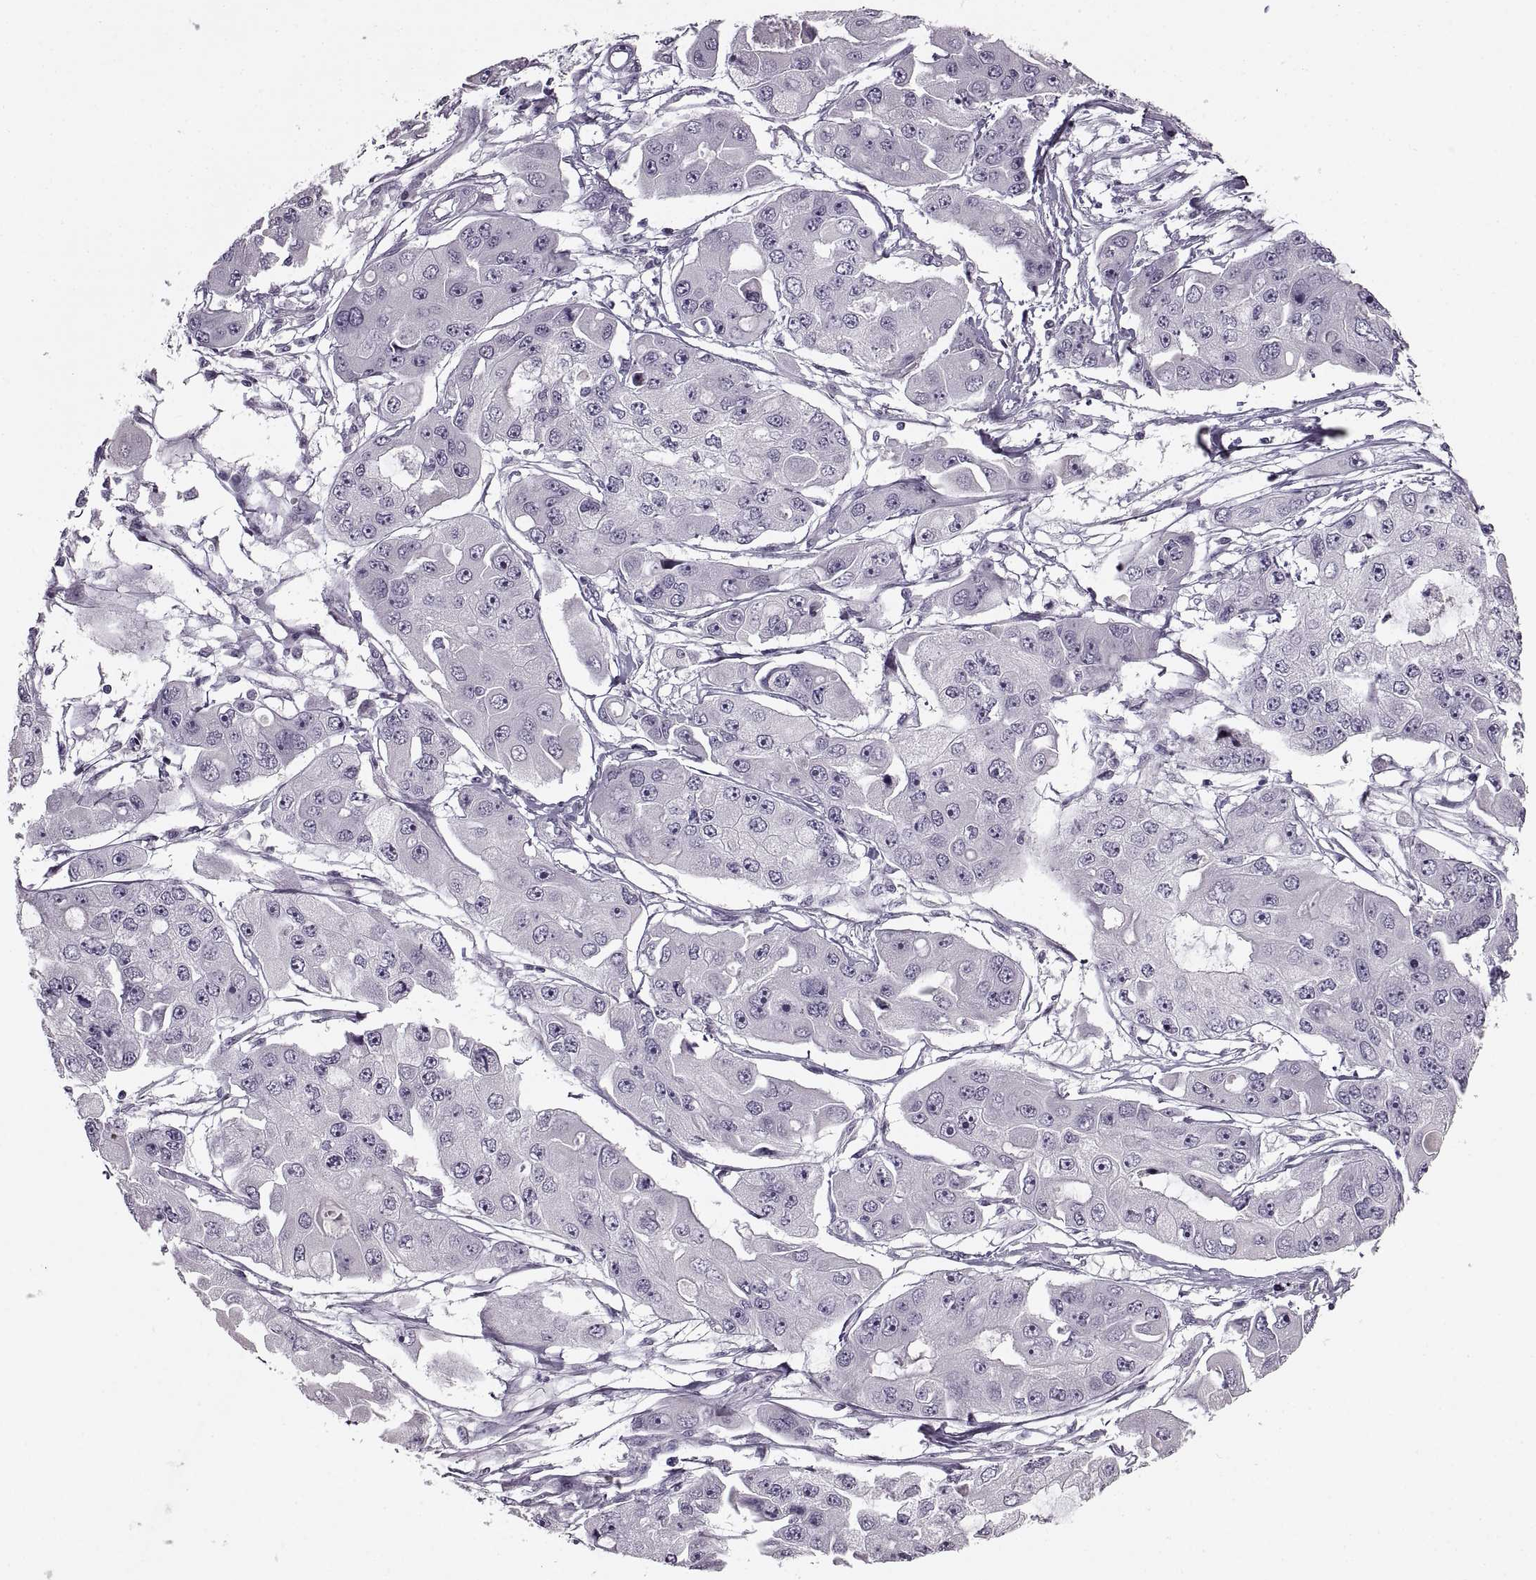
{"staining": {"intensity": "negative", "quantity": "none", "location": "none"}, "tissue": "ovarian cancer", "cell_type": "Tumor cells", "image_type": "cancer", "snomed": [{"axis": "morphology", "description": "Cystadenocarcinoma, serous, NOS"}, {"axis": "topography", "description": "Ovary"}], "caption": "There is no significant staining in tumor cells of ovarian cancer.", "gene": "CNTN1", "patient": {"sex": "female", "age": 56}}